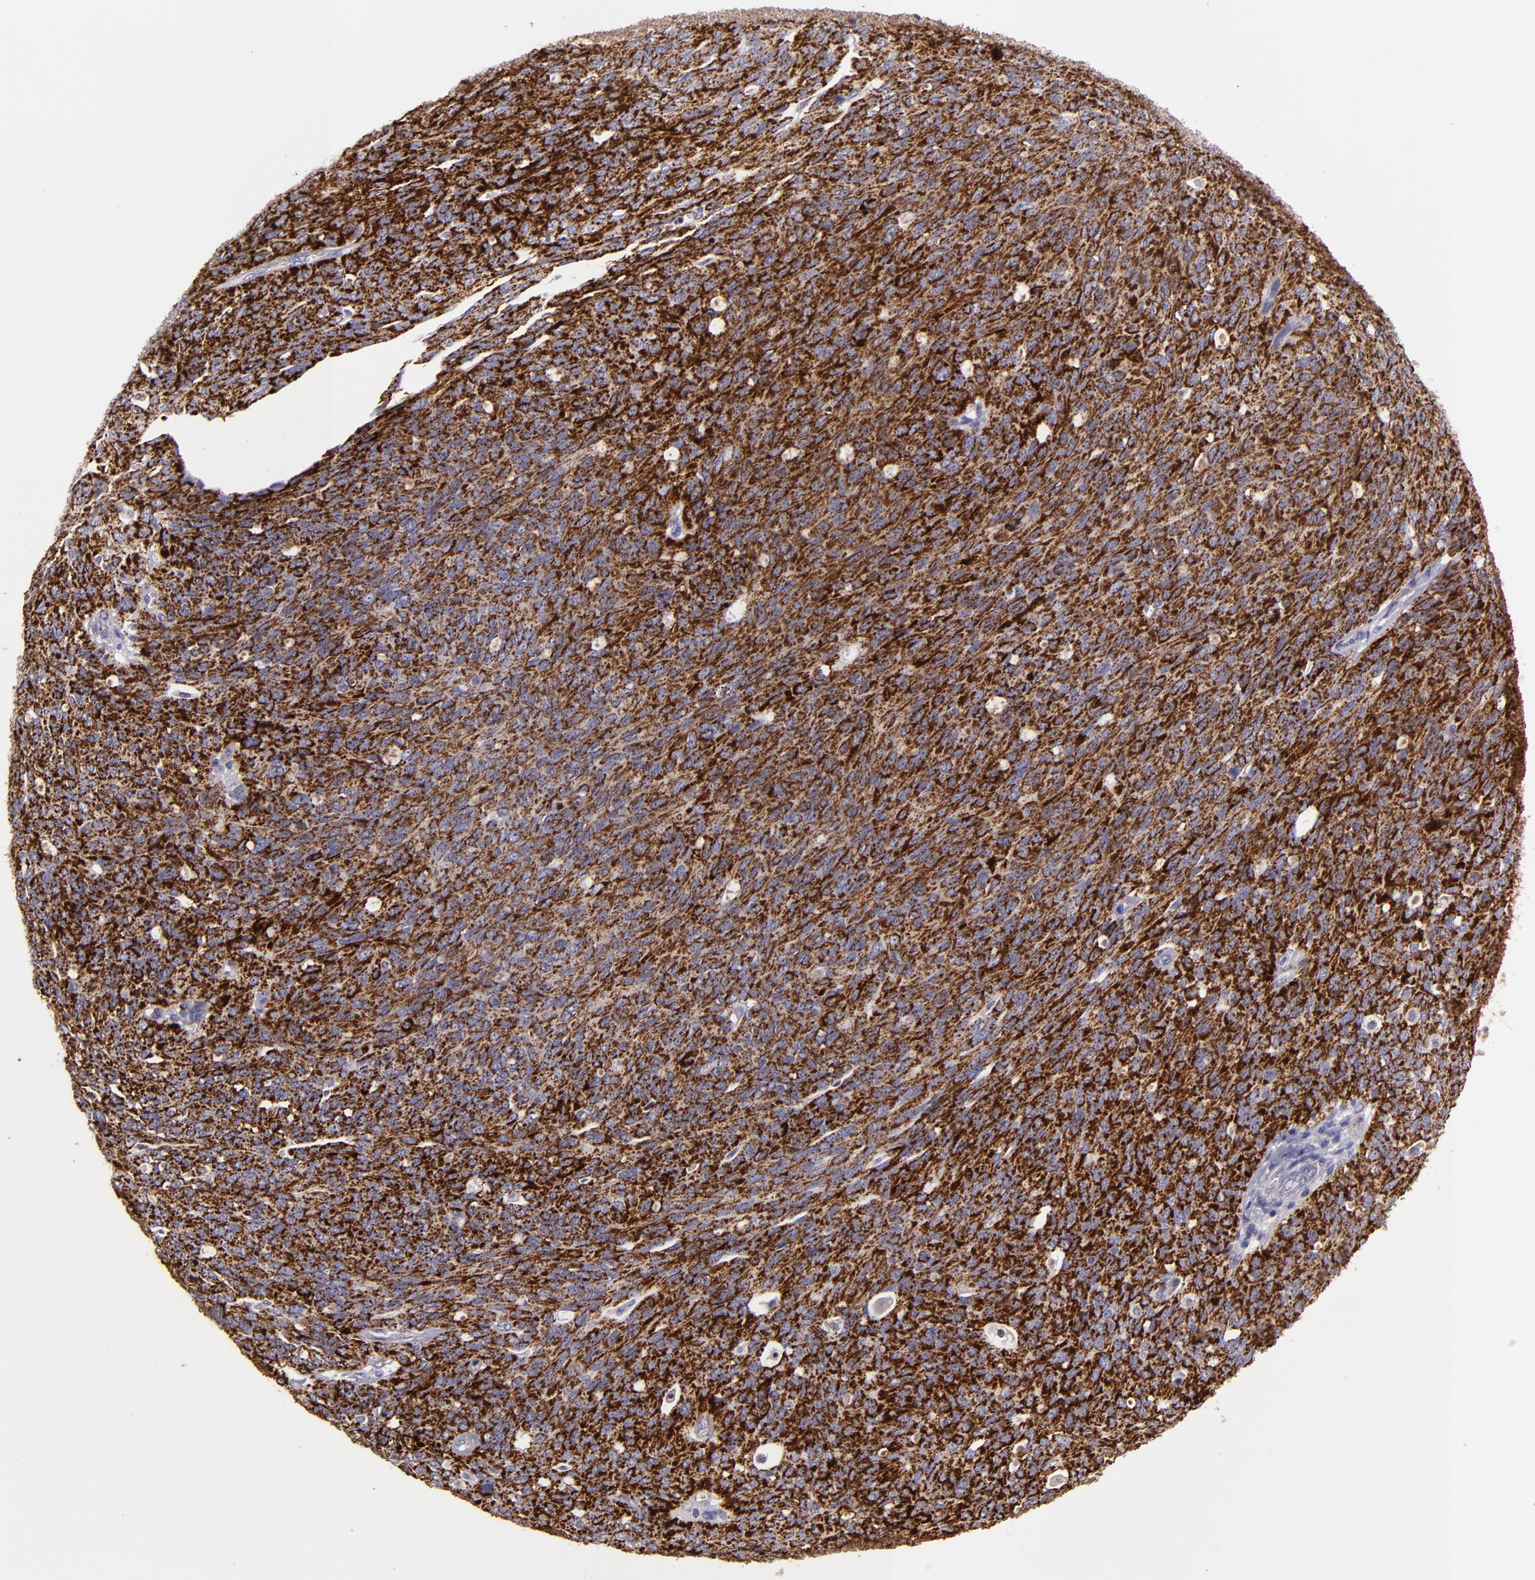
{"staining": {"intensity": "moderate", "quantity": ">75%", "location": "cytoplasmic/membranous"}, "tissue": "ovarian cancer", "cell_type": "Tumor cells", "image_type": "cancer", "snomed": [{"axis": "morphology", "description": "Carcinoma, endometroid"}, {"axis": "topography", "description": "Ovary"}], "caption": "Immunohistochemical staining of endometroid carcinoma (ovarian) reveals medium levels of moderate cytoplasmic/membranous staining in about >75% of tumor cells. The staining was performed using DAB (3,3'-diaminobenzidine), with brown indicating positive protein expression. Nuclei are stained blue with hematoxylin.", "gene": "HSPD1", "patient": {"sex": "female", "age": 60}}